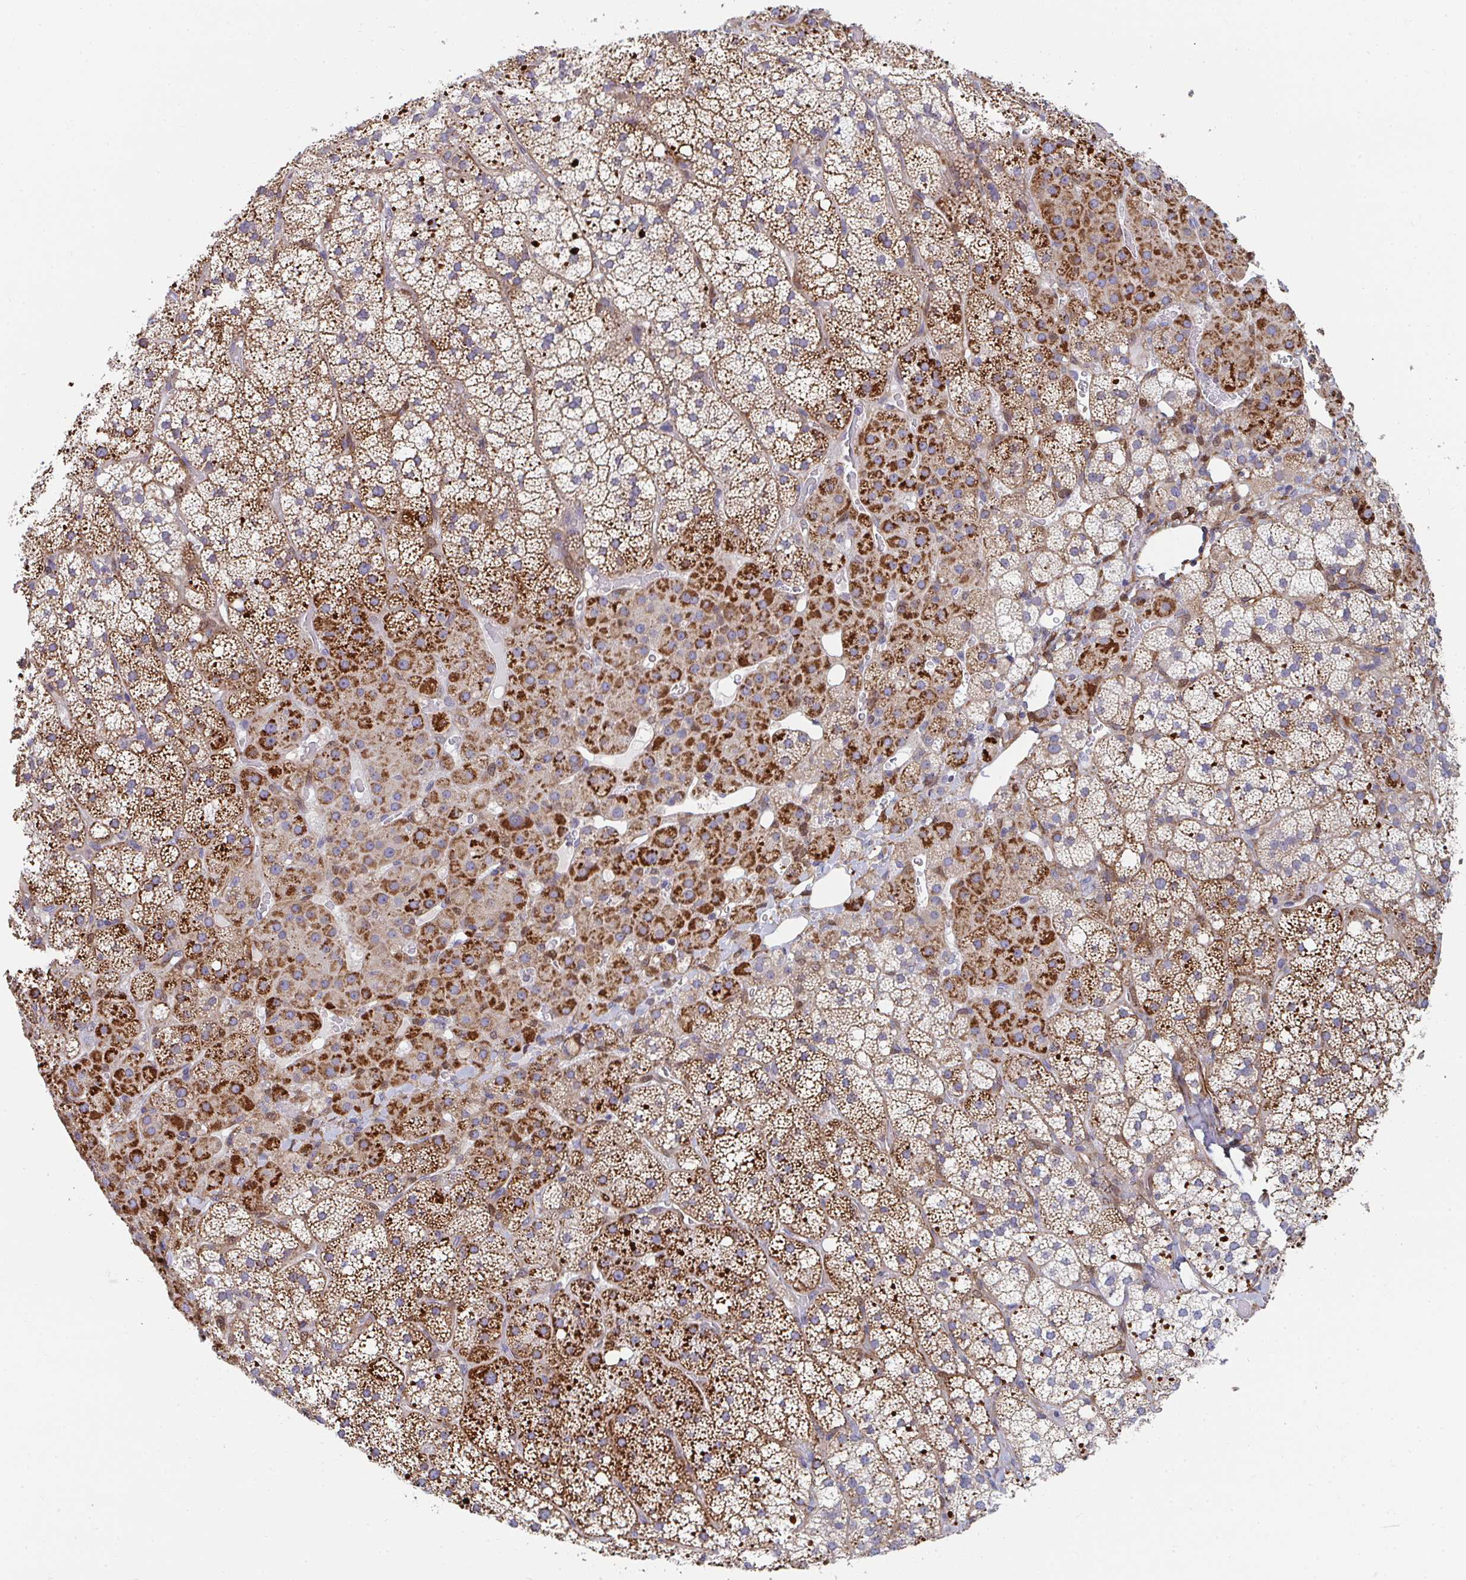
{"staining": {"intensity": "strong", "quantity": ">75%", "location": "cytoplasmic/membranous"}, "tissue": "adrenal gland", "cell_type": "Glandular cells", "image_type": "normal", "snomed": [{"axis": "morphology", "description": "Normal tissue, NOS"}, {"axis": "topography", "description": "Adrenal gland"}], "caption": "Immunohistochemistry histopathology image of unremarkable adrenal gland stained for a protein (brown), which reveals high levels of strong cytoplasmic/membranous expression in about >75% of glandular cells.", "gene": "EIF1AD", "patient": {"sex": "male", "age": 53}}